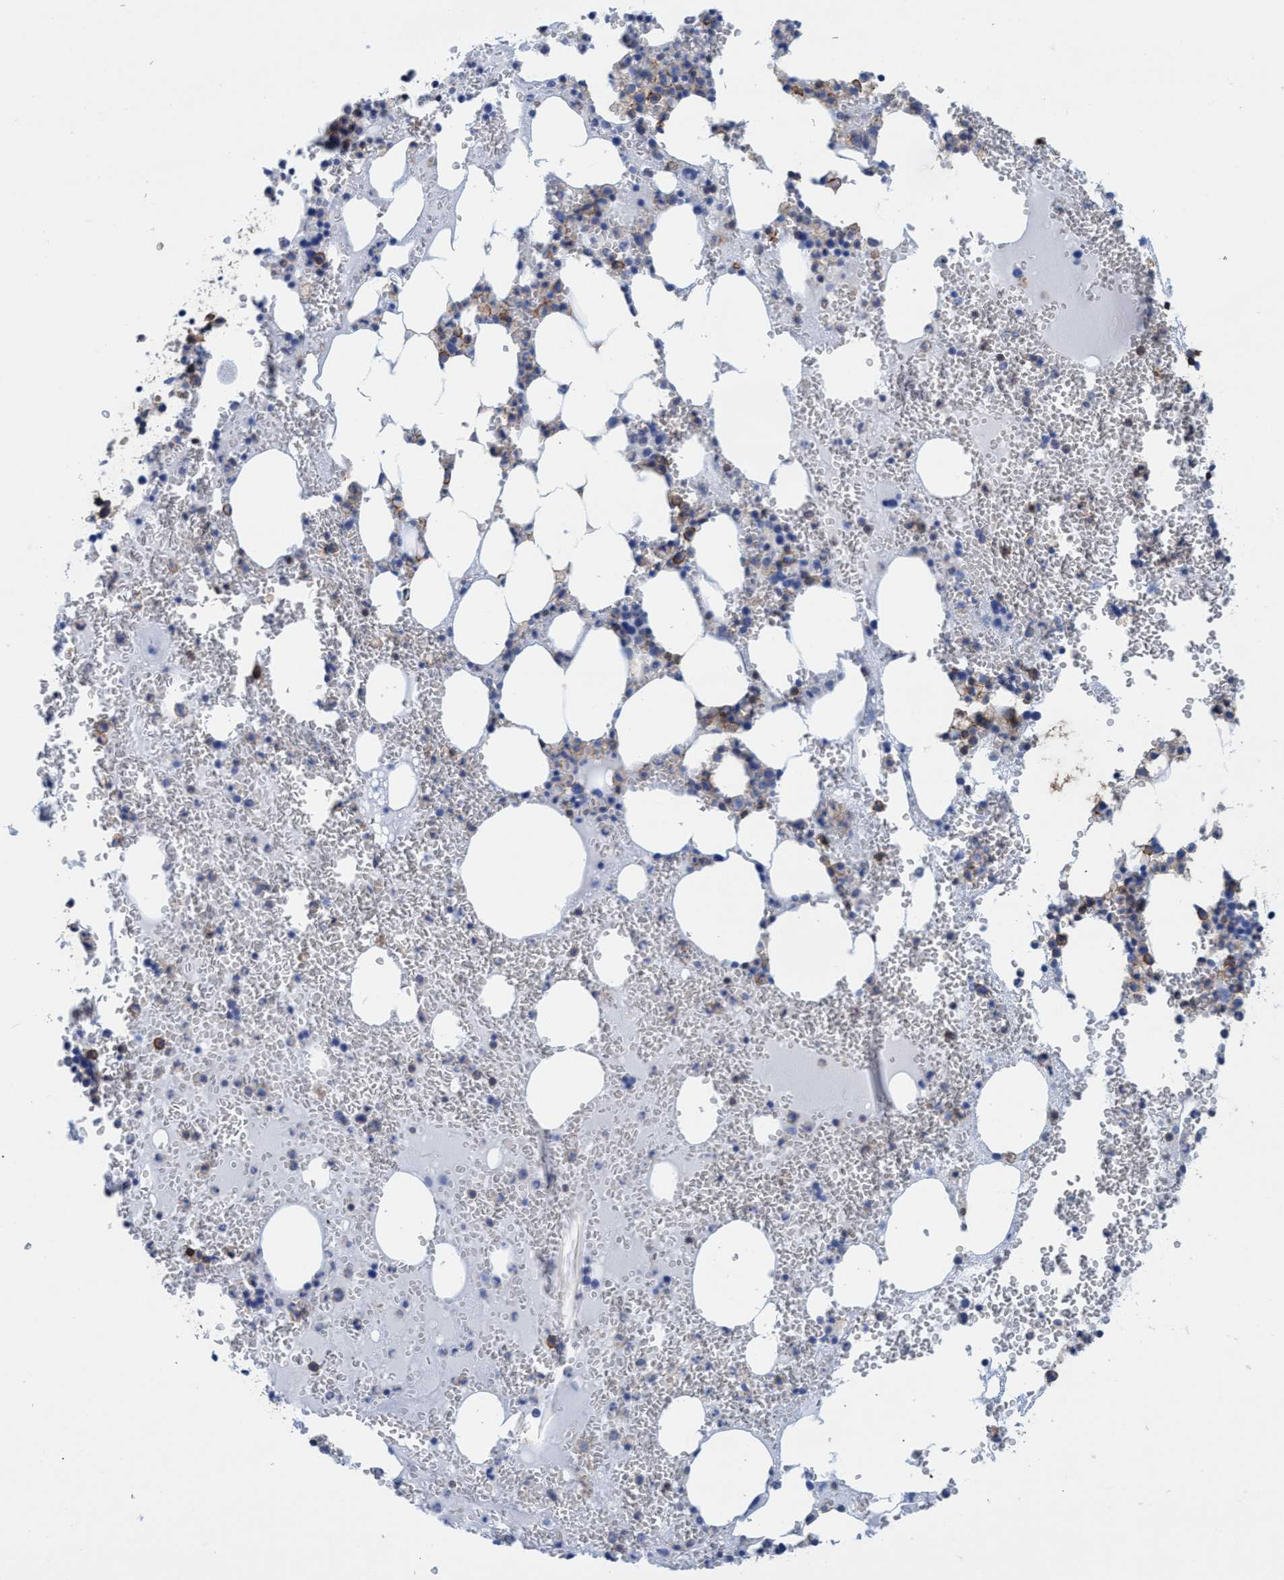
{"staining": {"intensity": "moderate", "quantity": "<25%", "location": "cytoplasmic/membranous"}, "tissue": "bone marrow", "cell_type": "Hematopoietic cells", "image_type": "normal", "snomed": [{"axis": "morphology", "description": "Normal tissue, NOS"}, {"axis": "morphology", "description": "Inflammation, NOS"}, {"axis": "topography", "description": "Bone marrow"}], "caption": "Protein expression analysis of unremarkable human bone marrow reveals moderate cytoplasmic/membranous positivity in about <25% of hematopoietic cells. (IHC, brightfield microscopy, high magnification).", "gene": "EZR", "patient": {"sex": "female", "age": 67}}